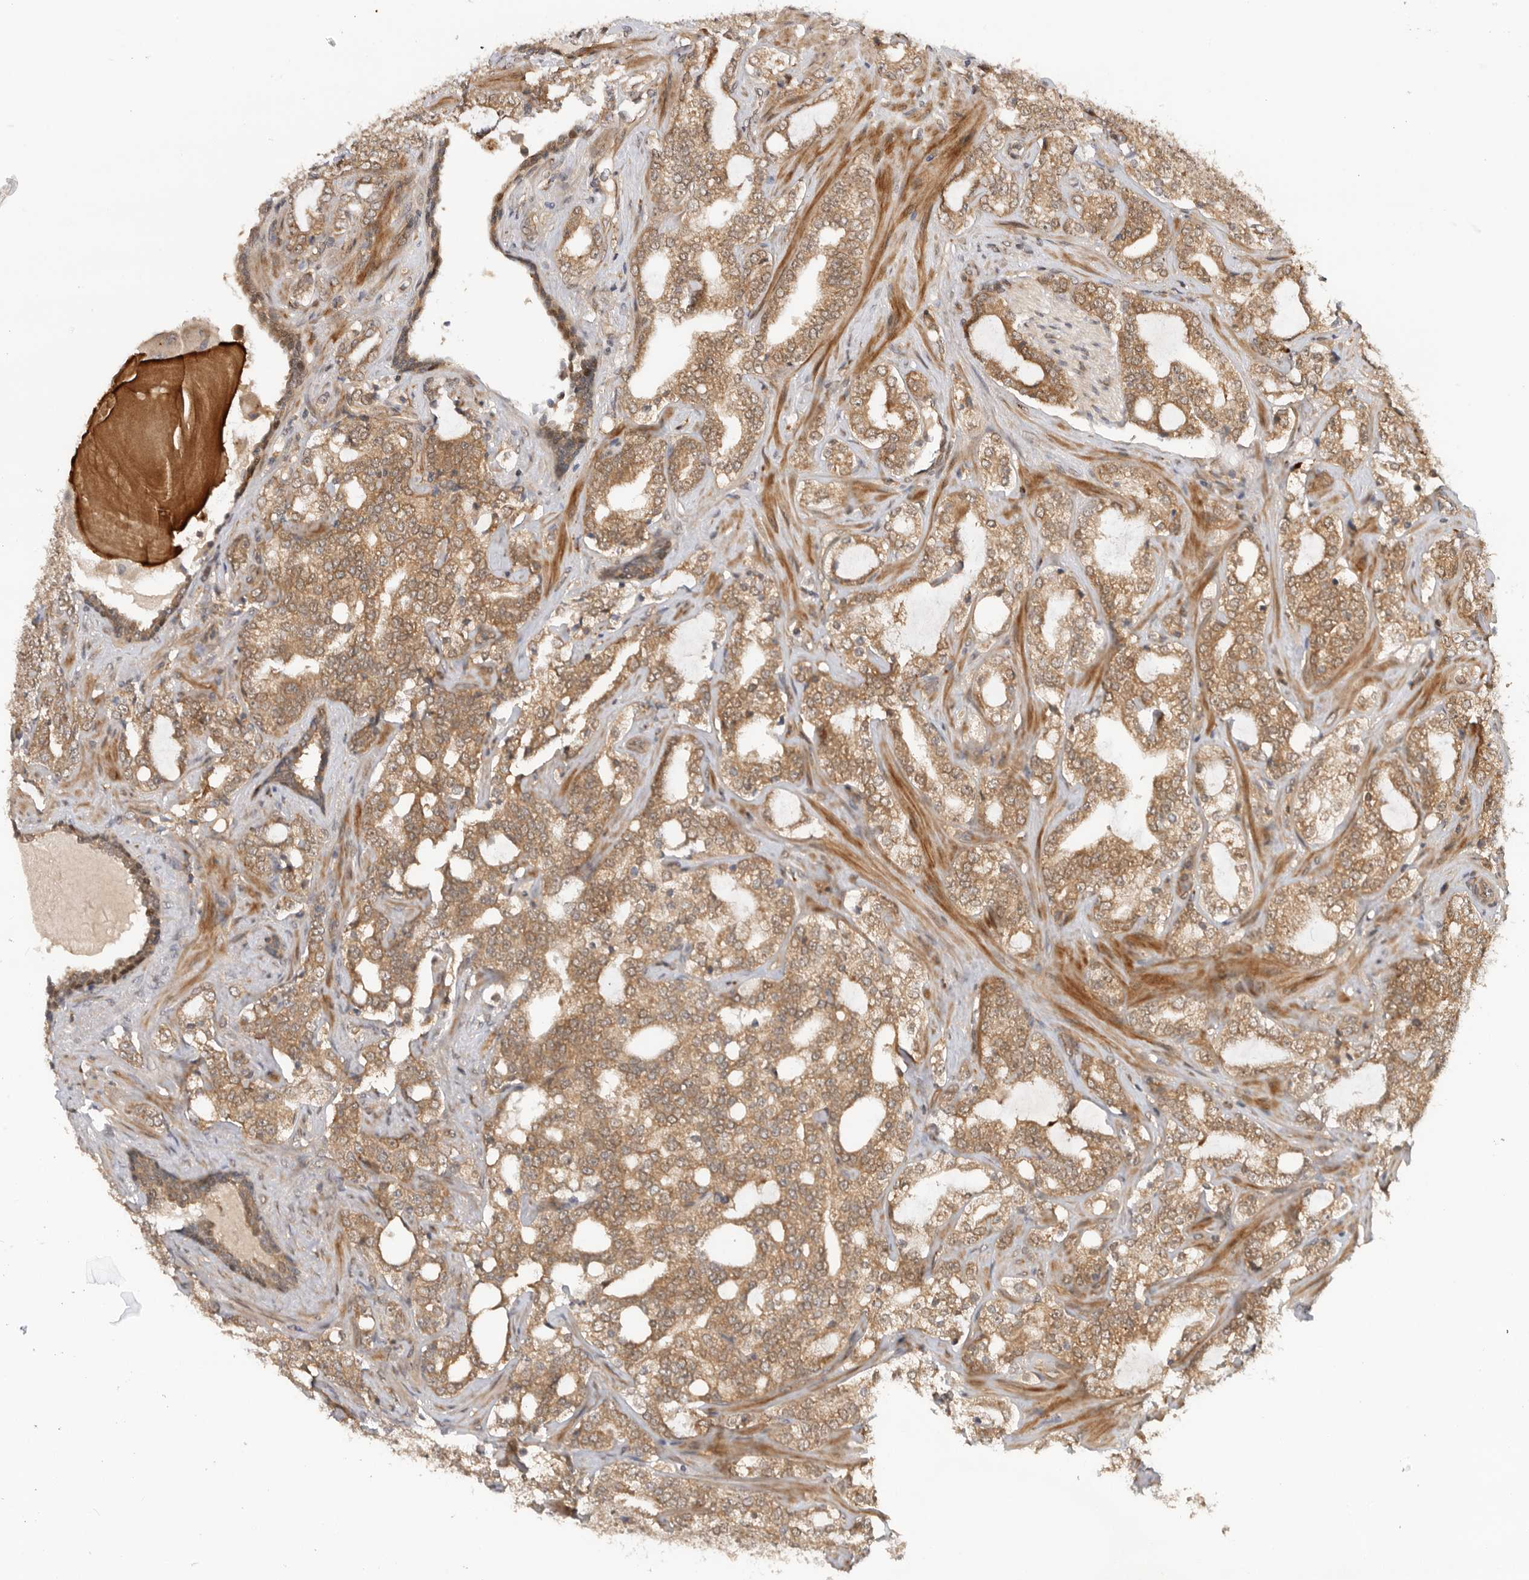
{"staining": {"intensity": "moderate", "quantity": ">75%", "location": "cytoplasmic/membranous"}, "tissue": "prostate cancer", "cell_type": "Tumor cells", "image_type": "cancer", "snomed": [{"axis": "morphology", "description": "Adenocarcinoma, High grade"}, {"axis": "topography", "description": "Prostate"}], "caption": "Protein staining by IHC demonstrates moderate cytoplasmic/membranous positivity in approximately >75% of tumor cells in prostate high-grade adenocarcinoma.", "gene": "DCAF8", "patient": {"sex": "male", "age": 64}}